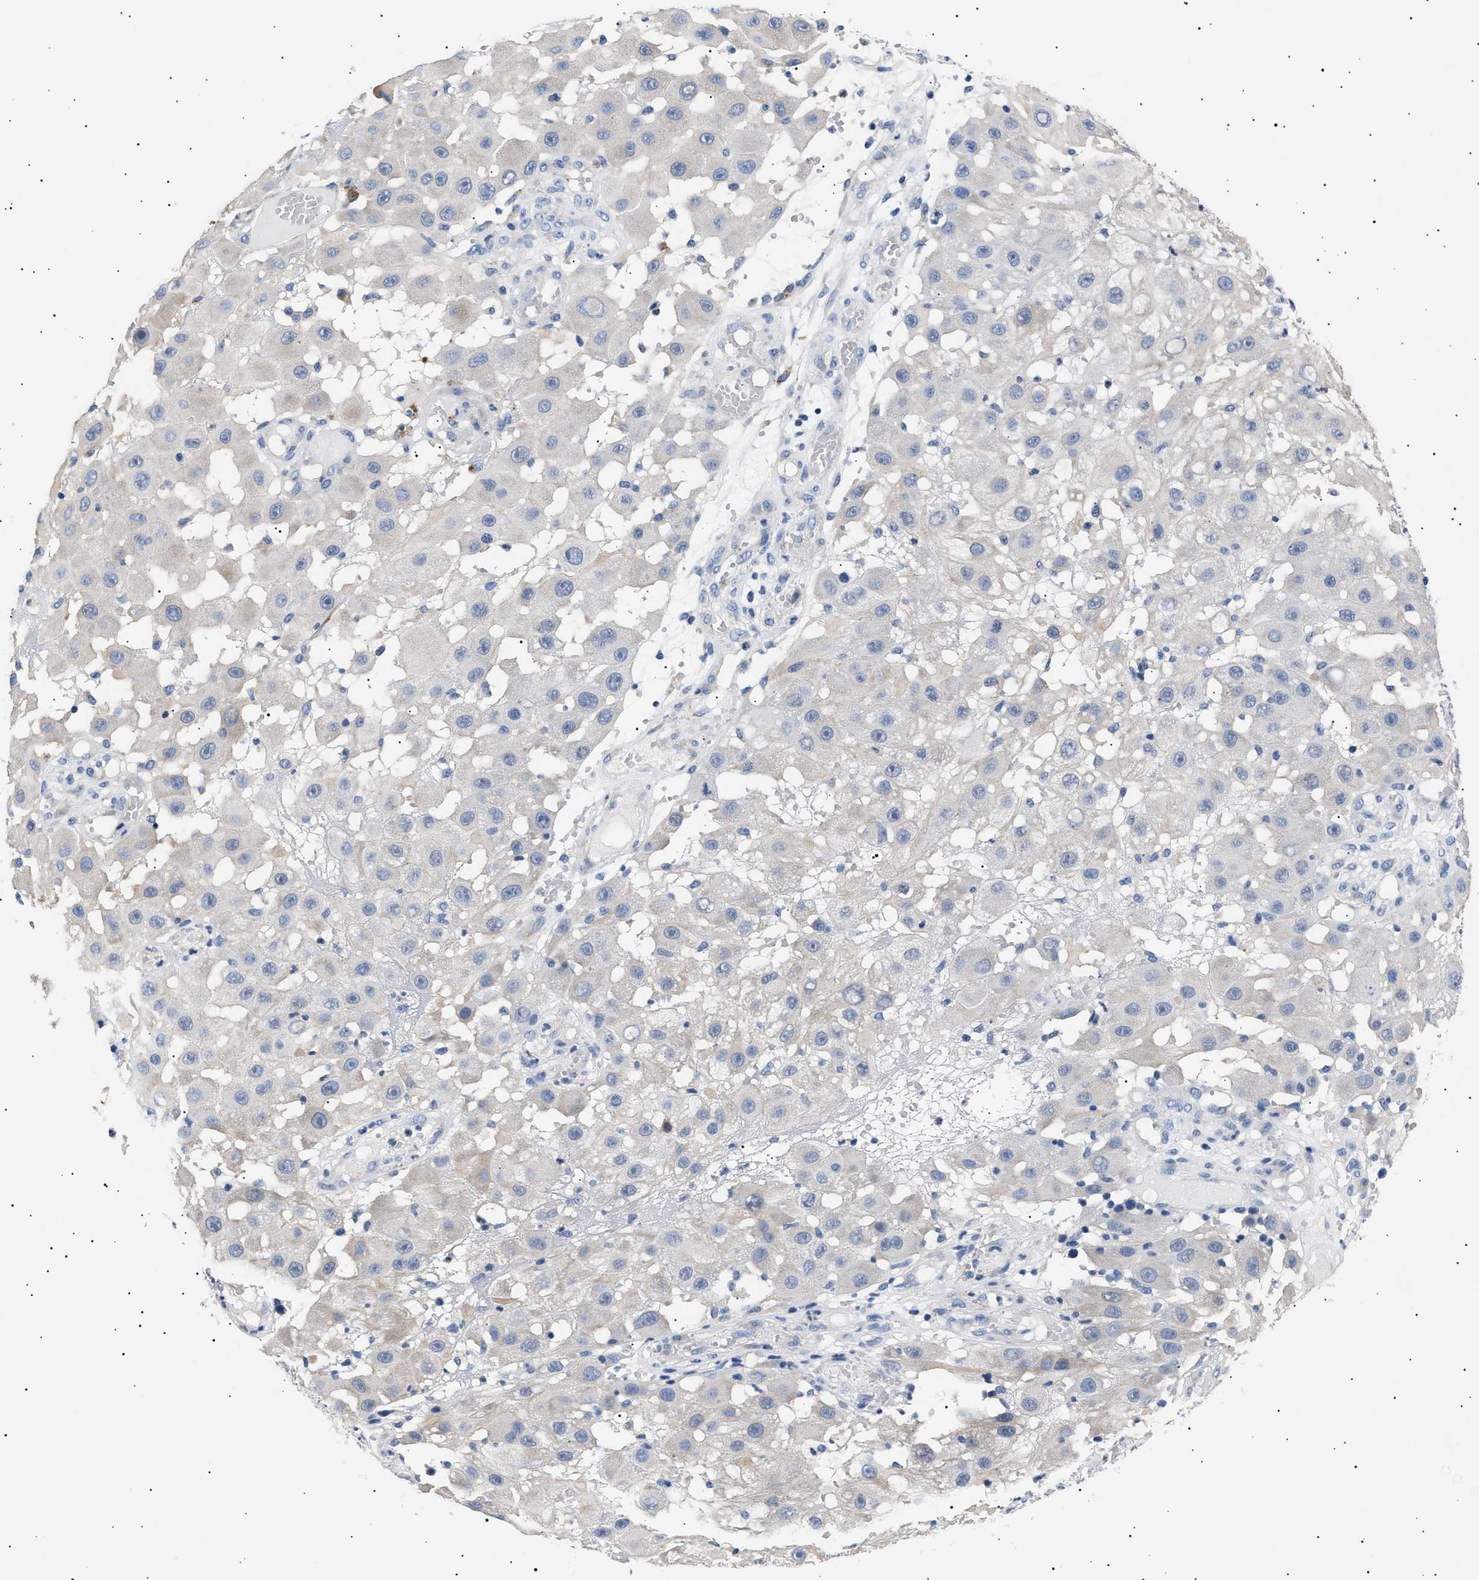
{"staining": {"intensity": "negative", "quantity": "none", "location": "none"}, "tissue": "melanoma", "cell_type": "Tumor cells", "image_type": "cancer", "snomed": [{"axis": "morphology", "description": "Malignant melanoma, NOS"}, {"axis": "topography", "description": "Skin"}], "caption": "This is an immunohistochemistry (IHC) image of malignant melanoma. There is no positivity in tumor cells.", "gene": "HEMGN", "patient": {"sex": "female", "age": 81}}